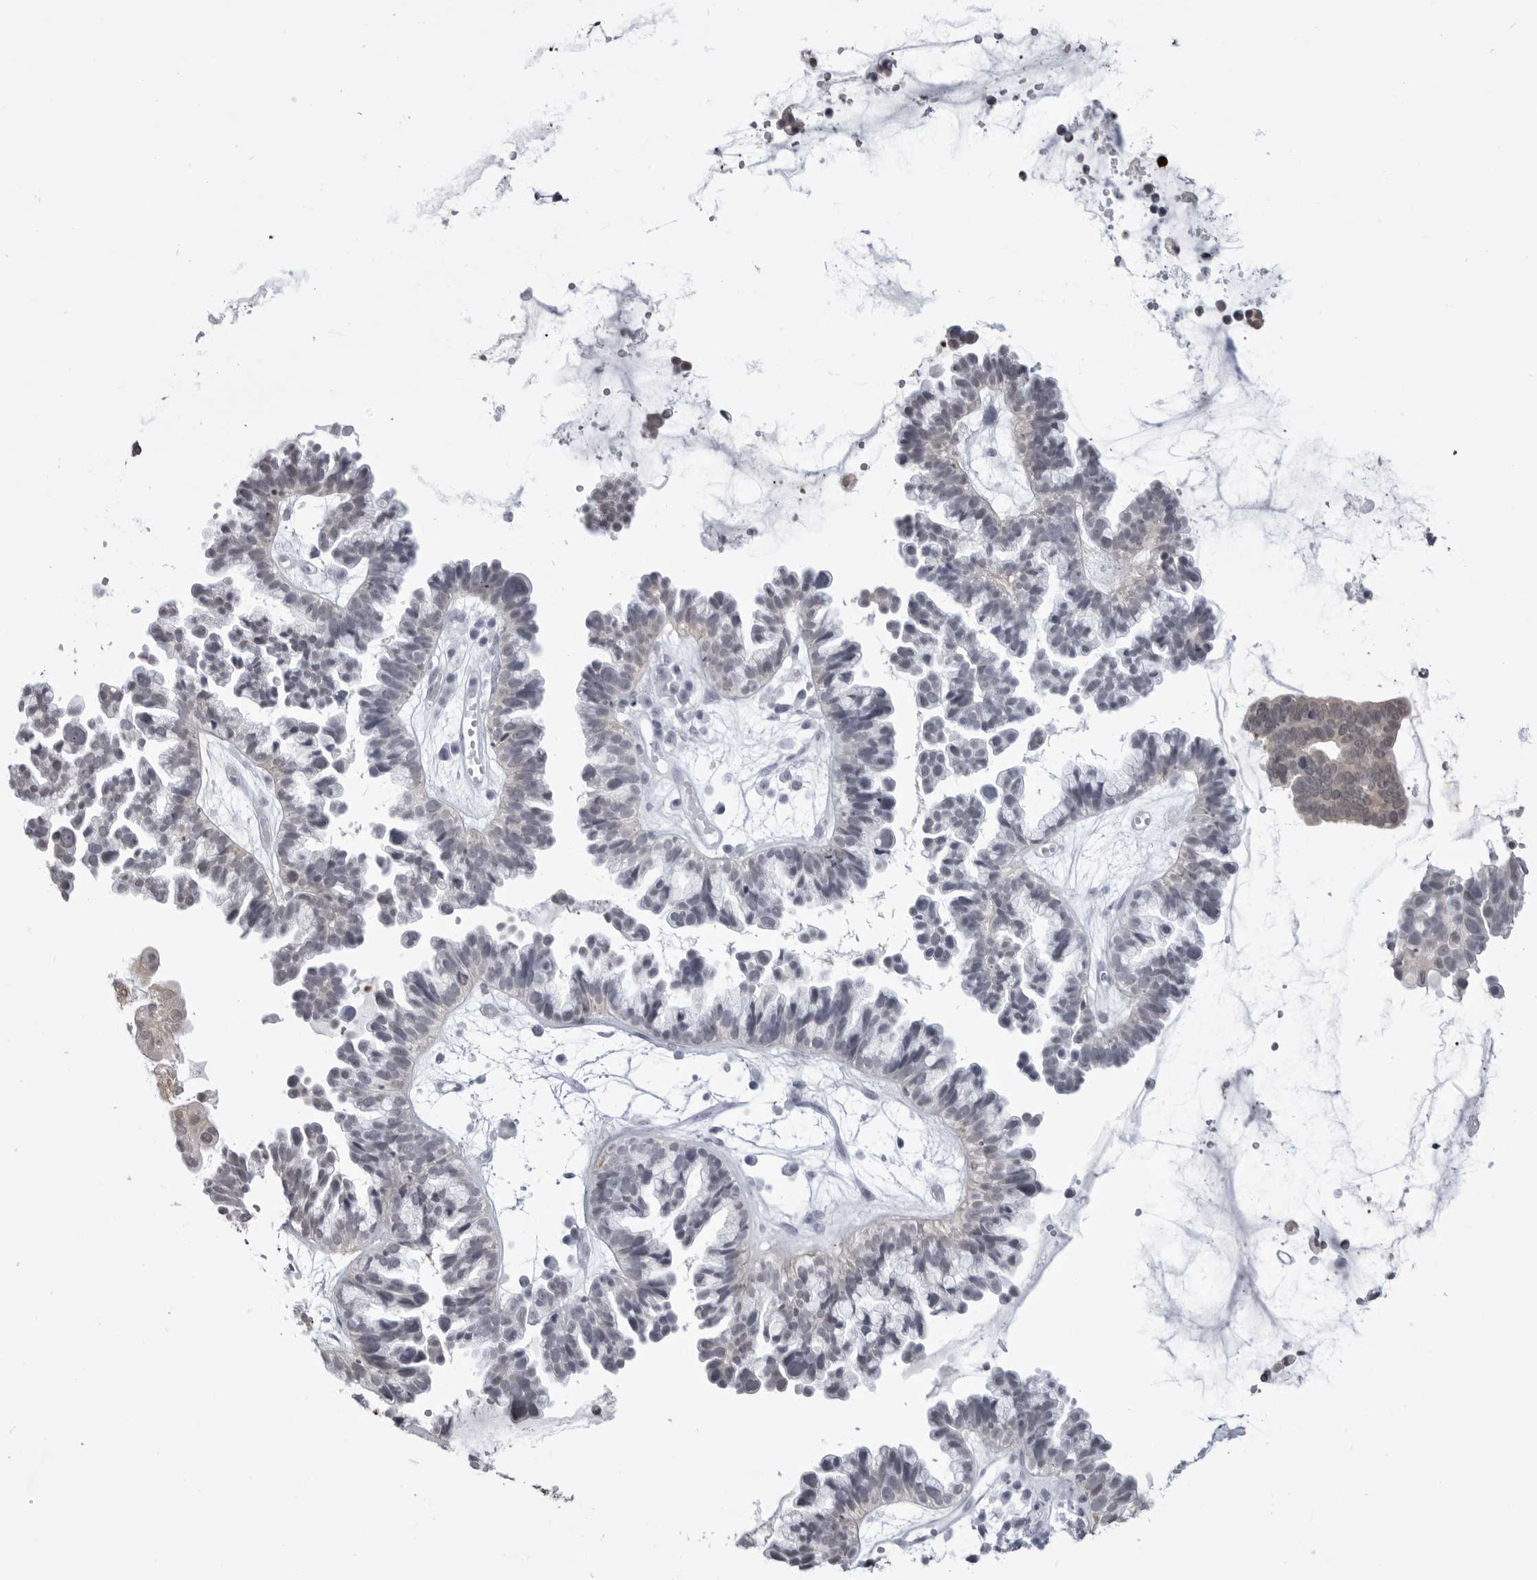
{"staining": {"intensity": "negative", "quantity": "none", "location": "none"}, "tissue": "ovarian cancer", "cell_type": "Tumor cells", "image_type": "cancer", "snomed": [{"axis": "morphology", "description": "Cystadenocarcinoma, serous, NOS"}, {"axis": "topography", "description": "Ovary"}], "caption": "This histopathology image is of ovarian serous cystadenocarcinoma stained with immunohistochemistry (IHC) to label a protein in brown with the nuclei are counter-stained blue. There is no positivity in tumor cells.", "gene": "YWHAG", "patient": {"sex": "female", "age": 56}}